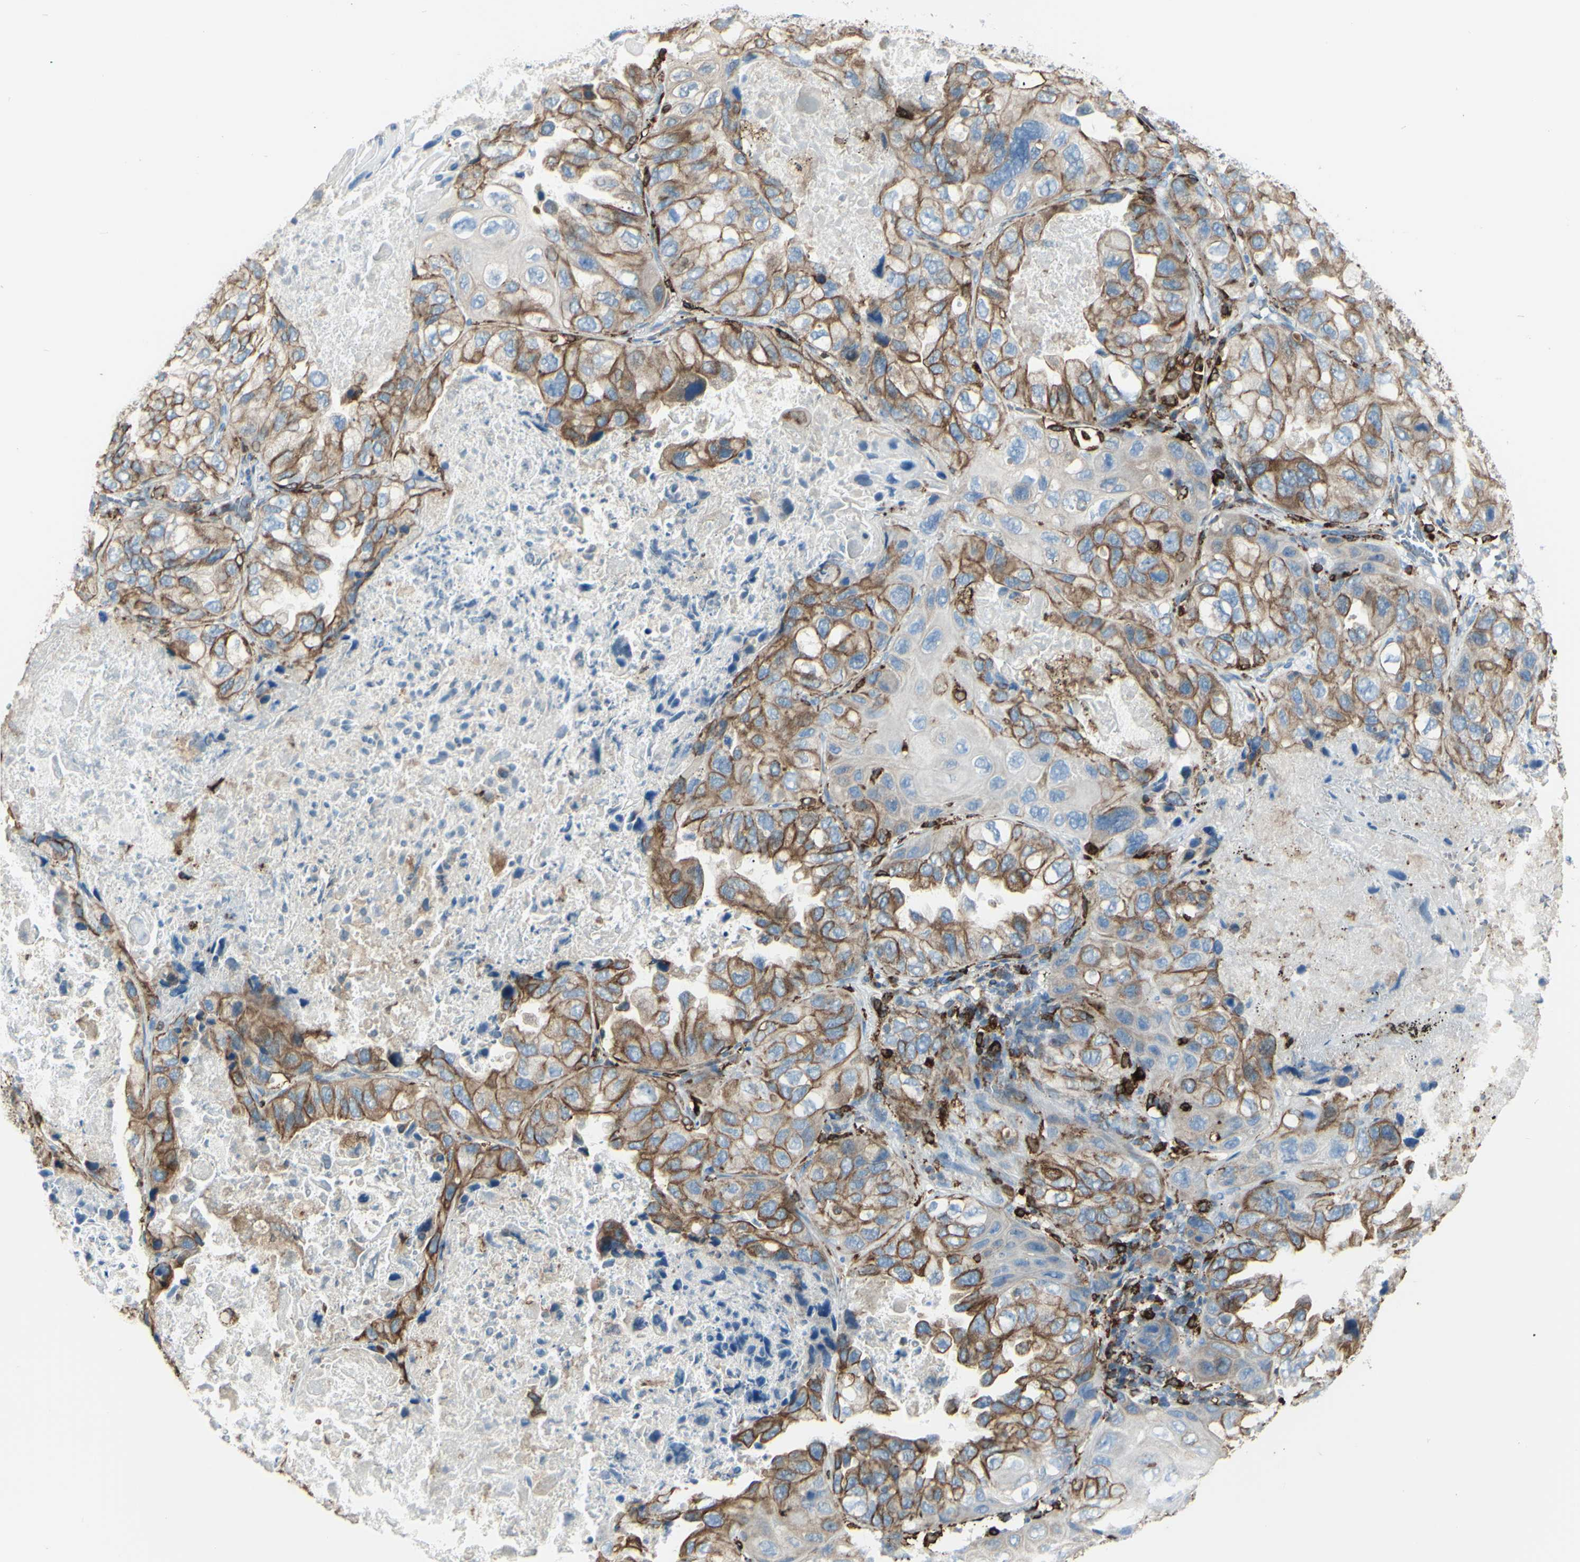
{"staining": {"intensity": "moderate", "quantity": ">75%", "location": "cytoplasmic/membranous"}, "tissue": "lung cancer", "cell_type": "Tumor cells", "image_type": "cancer", "snomed": [{"axis": "morphology", "description": "Squamous cell carcinoma, NOS"}, {"axis": "topography", "description": "Lung"}], "caption": "This is an image of immunohistochemistry (IHC) staining of lung cancer (squamous cell carcinoma), which shows moderate staining in the cytoplasmic/membranous of tumor cells.", "gene": "CD74", "patient": {"sex": "female", "age": 73}}